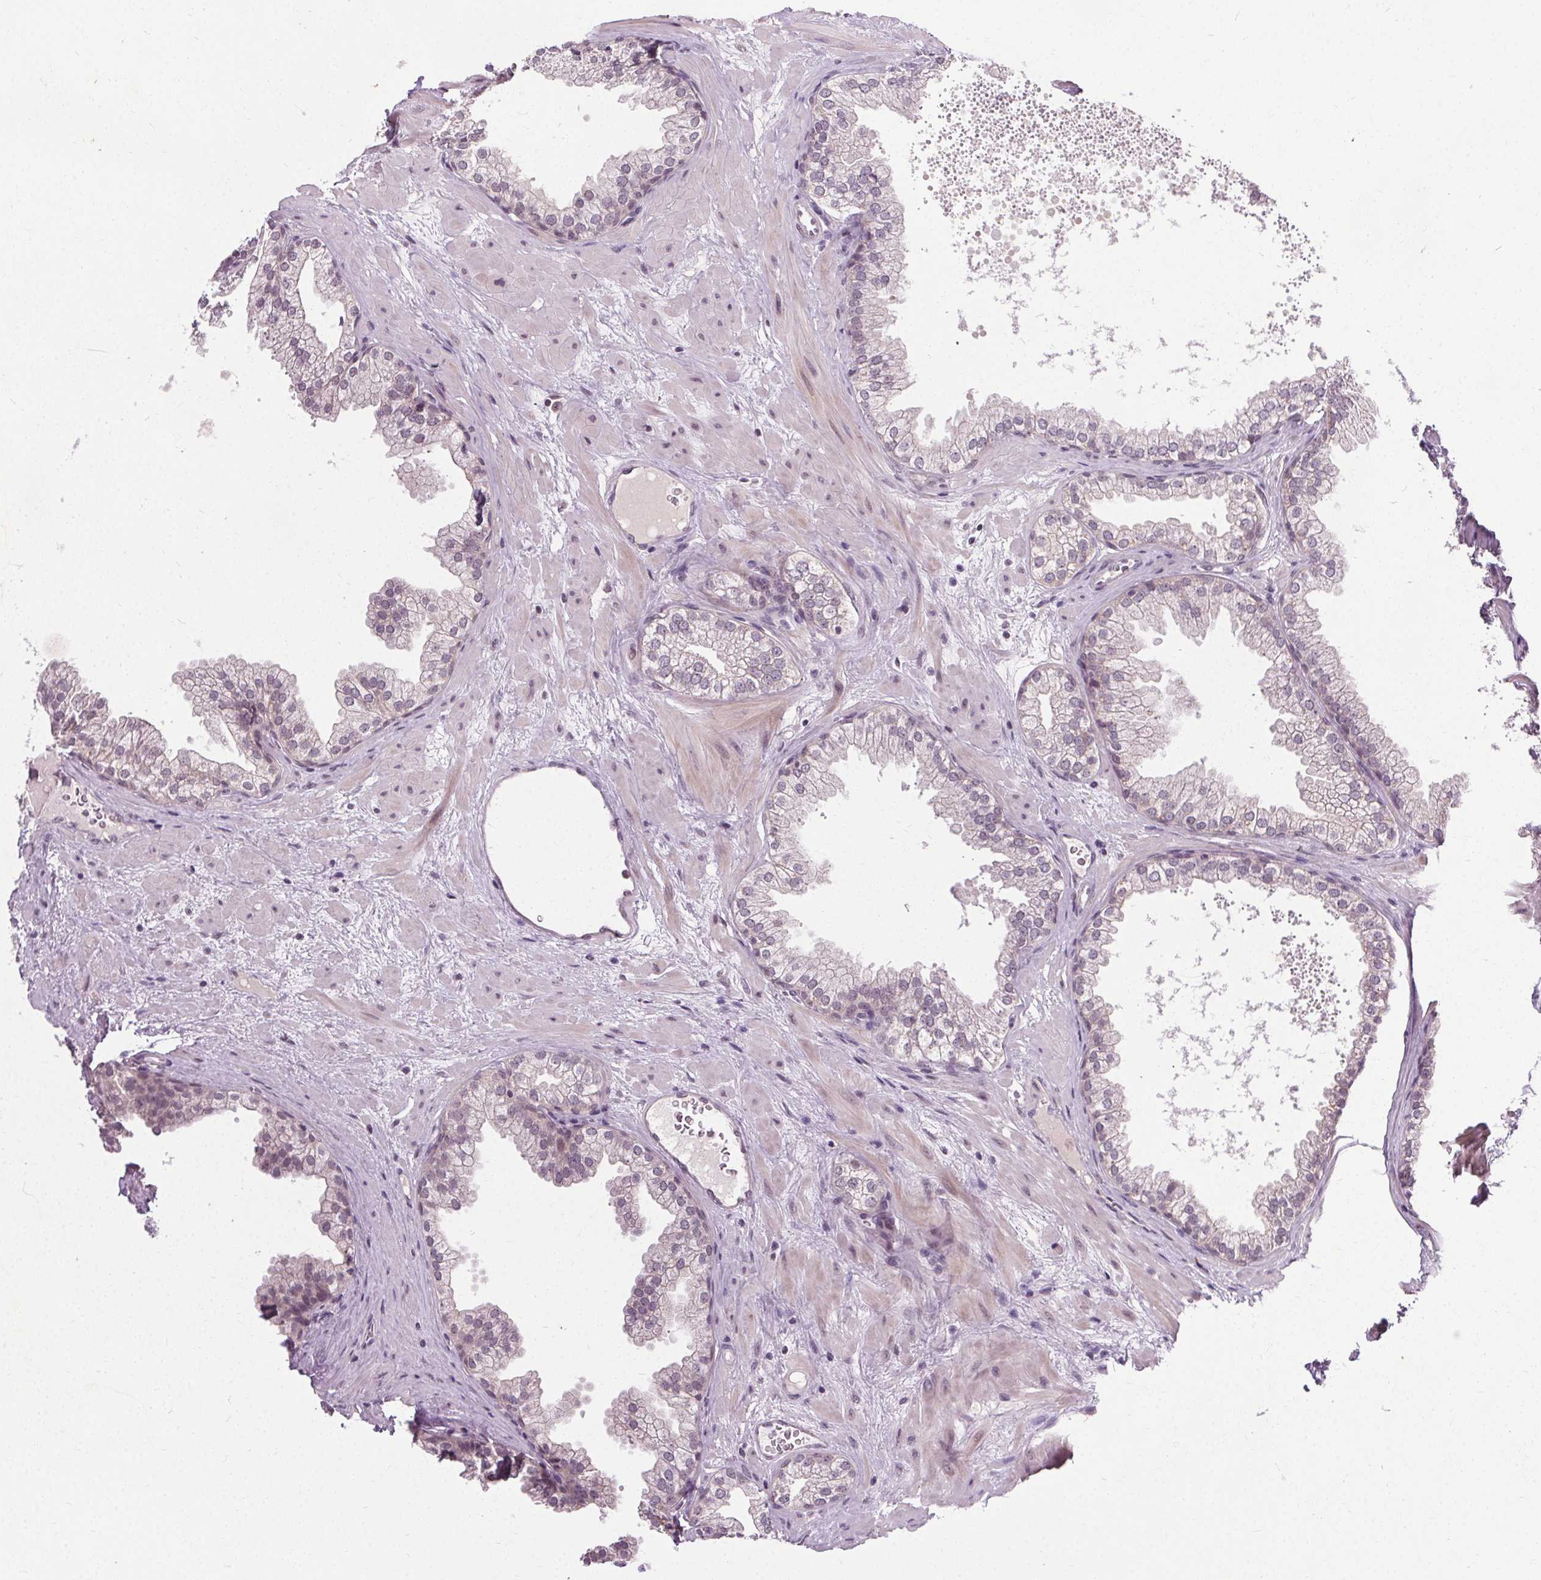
{"staining": {"intensity": "weak", "quantity": "<25%", "location": "nuclear"}, "tissue": "prostate", "cell_type": "Glandular cells", "image_type": "normal", "snomed": [{"axis": "morphology", "description": "Normal tissue, NOS"}, {"axis": "topography", "description": "Prostate"}], "caption": "There is no significant staining in glandular cells of prostate. The staining was performed using DAB (3,3'-diaminobenzidine) to visualize the protein expression in brown, while the nuclei were stained in blue with hematoxylin (Magnification: 20x).", "gene": "MED6", "patient": {"sex": "male", "age": 37}}